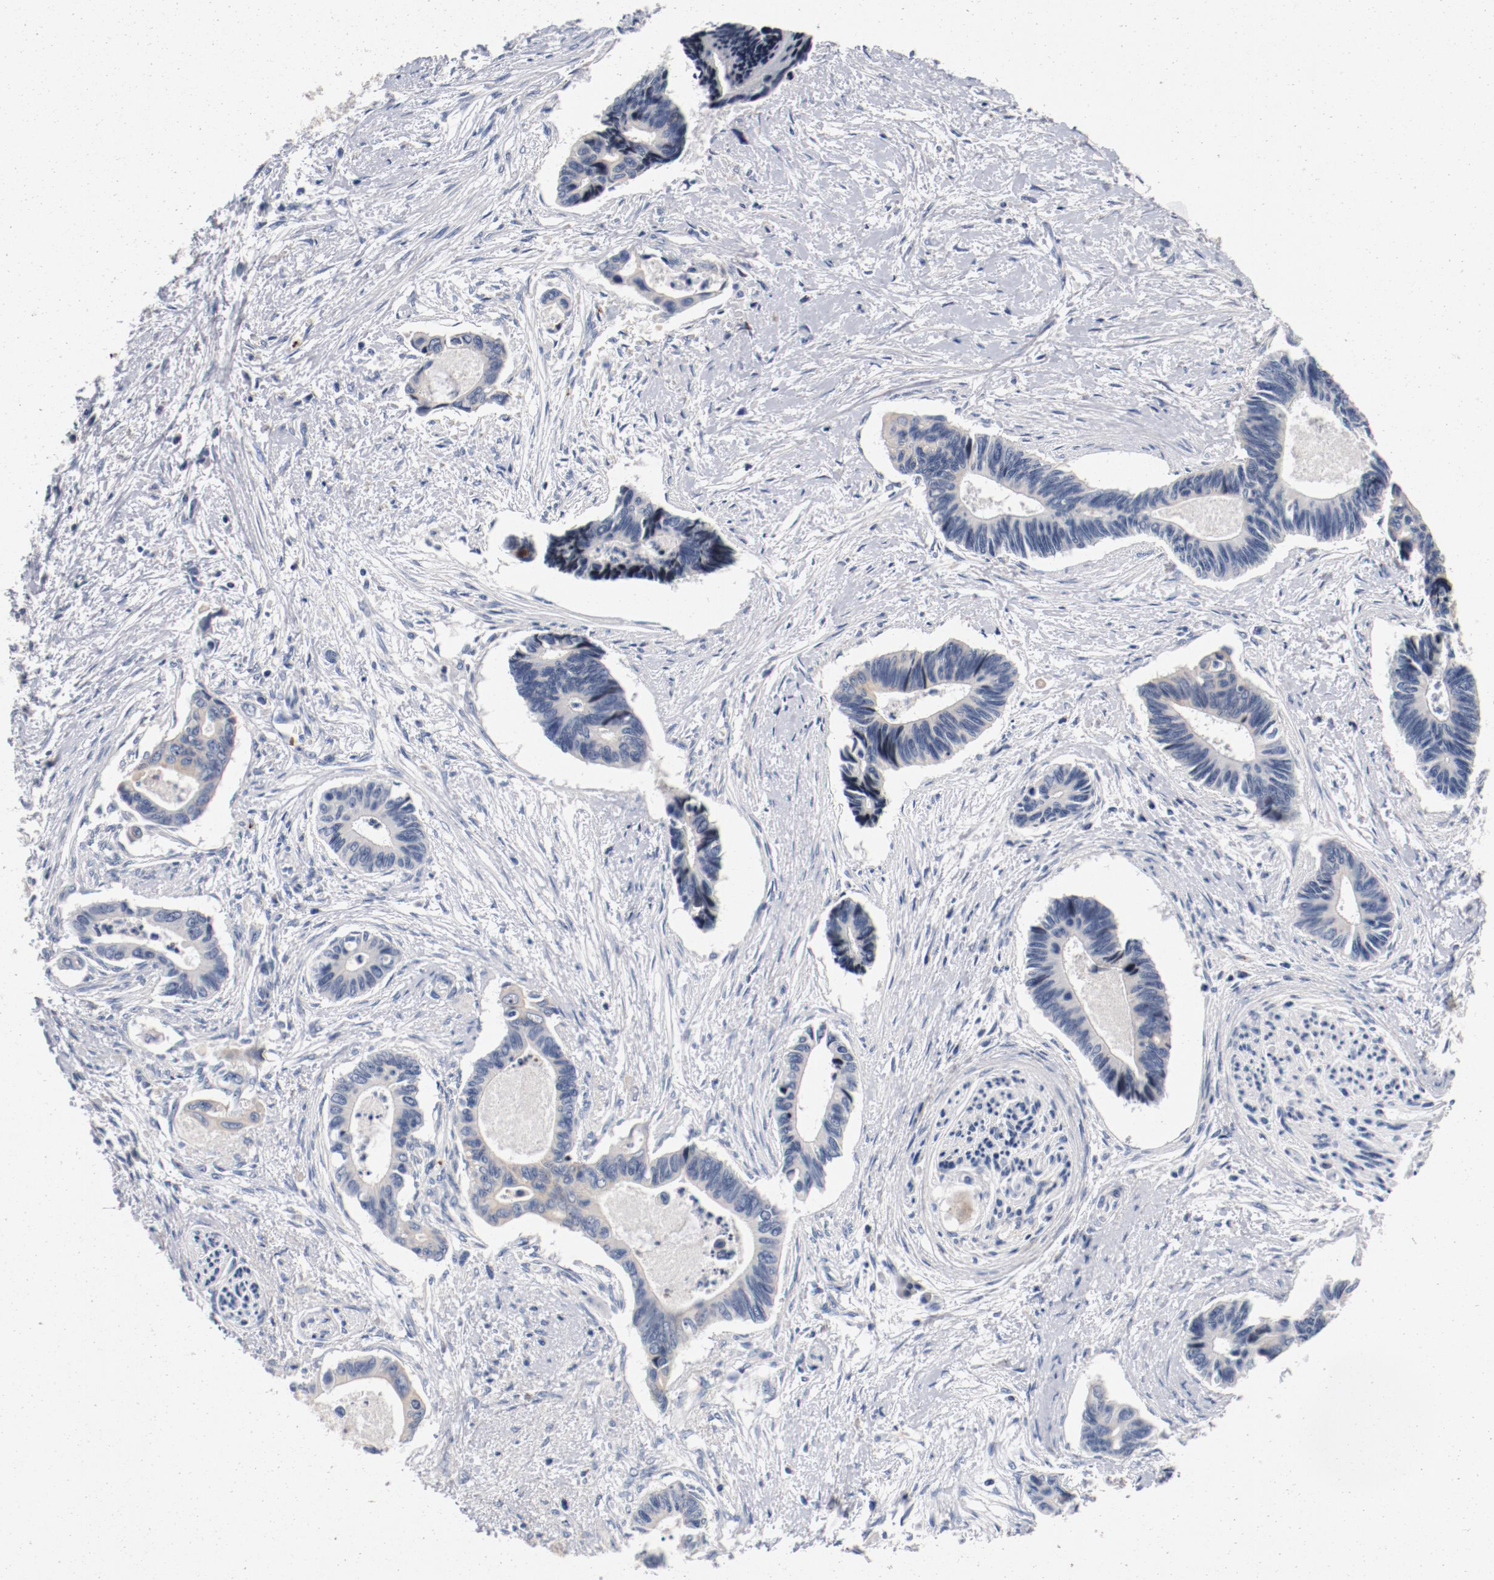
{"staining": {"intensity": "negative", "quantity": "none", "location": "none"}, "tissue": "pancreatic cancer", "cell_type": "Tumor cells", "image_type": "cancer", "snomed": [{"axis": "morphology", "description": "Adenocarcinoma, NOS"}, {"axis": "topography", "description": "Pancreas"}], "caption": "High power microscopy image of an IHC histopathology image of pancreatic adenocarcinoma, revealing no significant positivity in tumor cells.", "gene": "PIM1", "patient": {"sex": "female", "age": 70}}